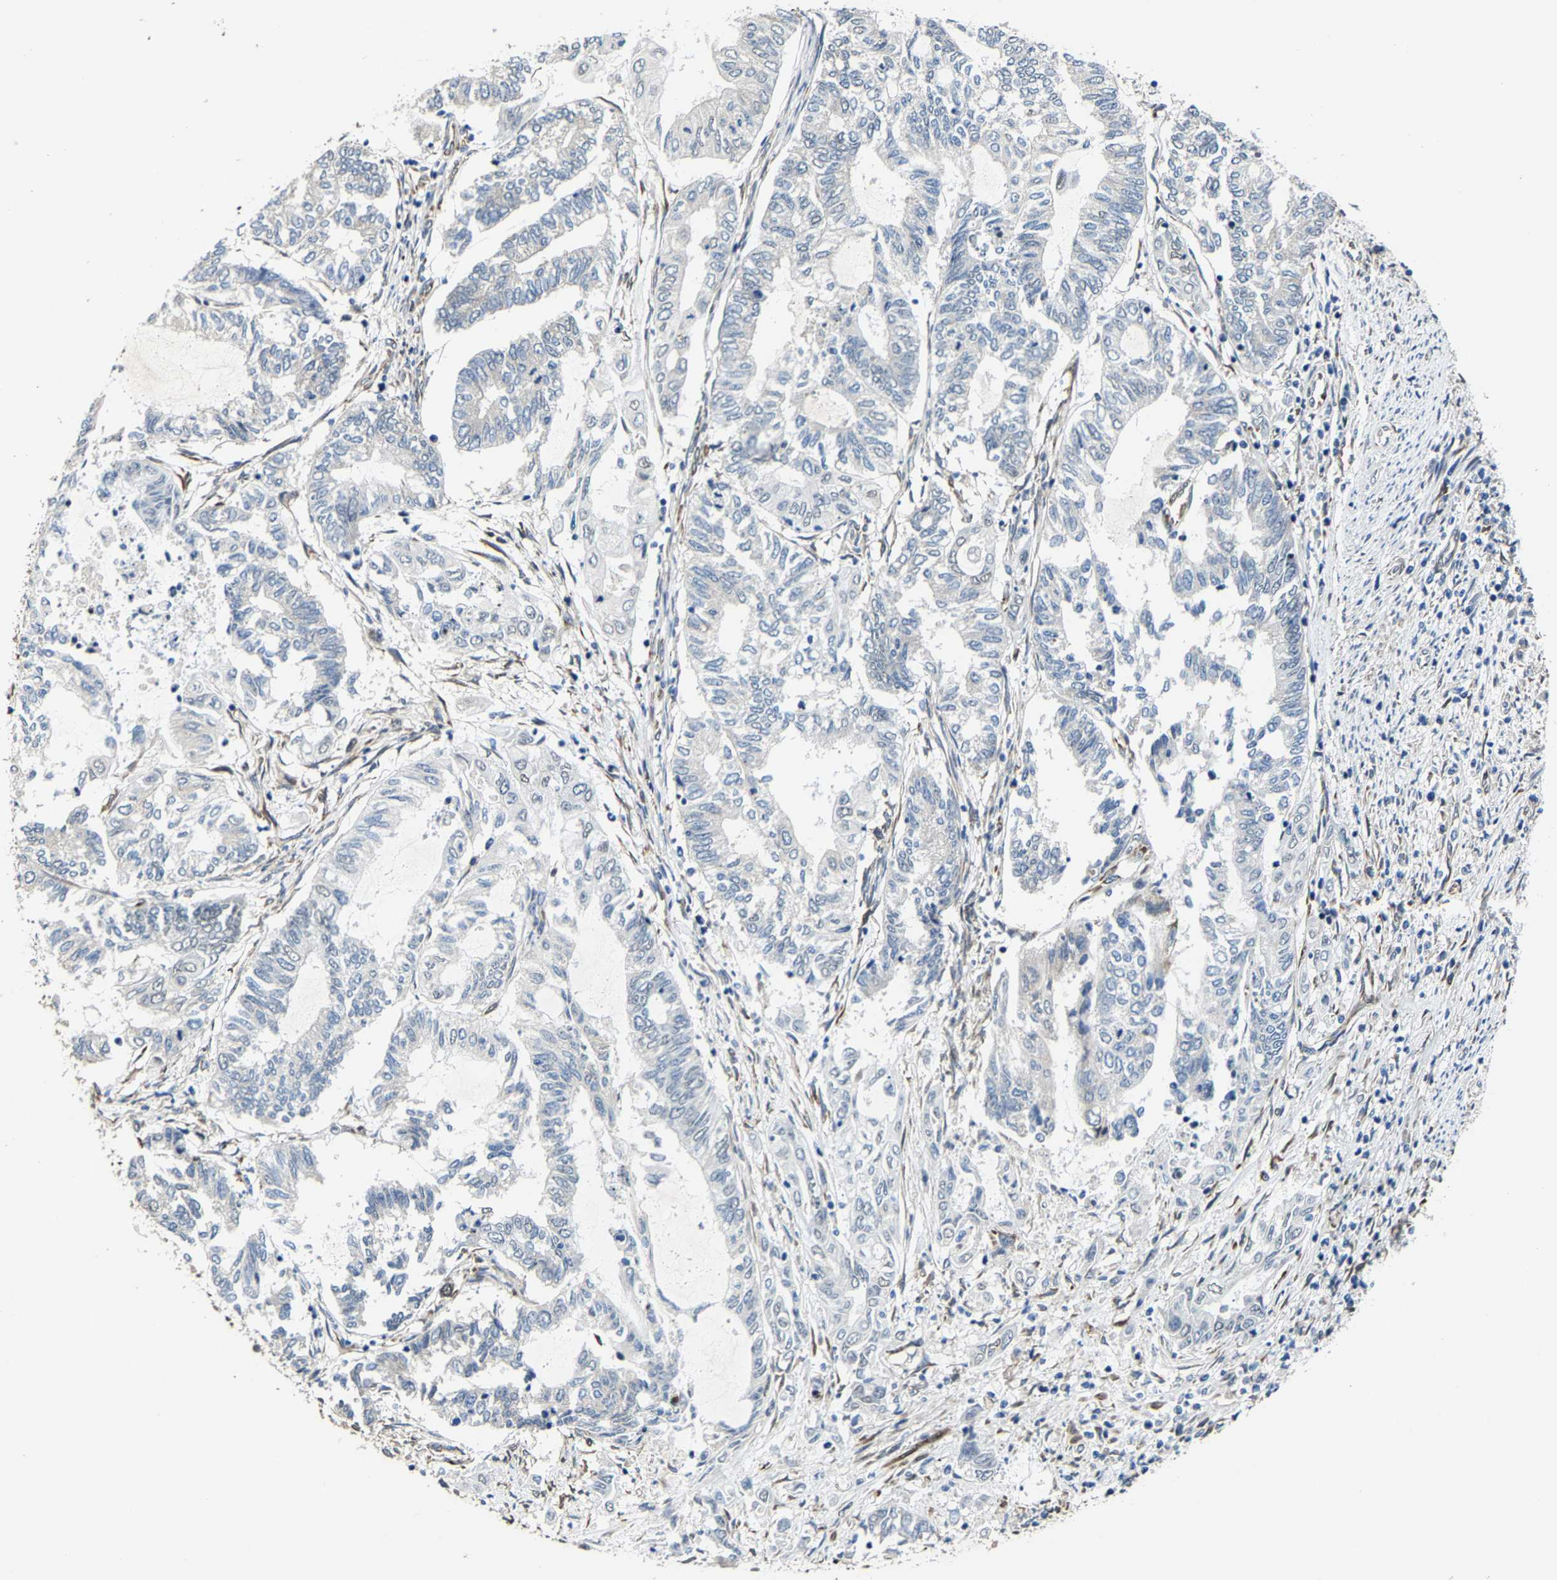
{"staining": {"intensity": "negative", "quantity": "none", "location": "none"}, "tissue": "endometrial cancer", "cell_type": "Tumor cells", "image_type": "cancer", "snomed": [{"axis": "morphology", "description": "Adenocarcinoma, NOS"}, {"axis": "topography", "description": "Uterus"}, {"axis": "topography", "description": "Endometrium"}], "caption": "This is an IHC micrograph of adenocarcinoma (endometrial). There is no expression in tumor cells.", "gene": "METTL1", "patient": {"sex": "female", "age": 70}}